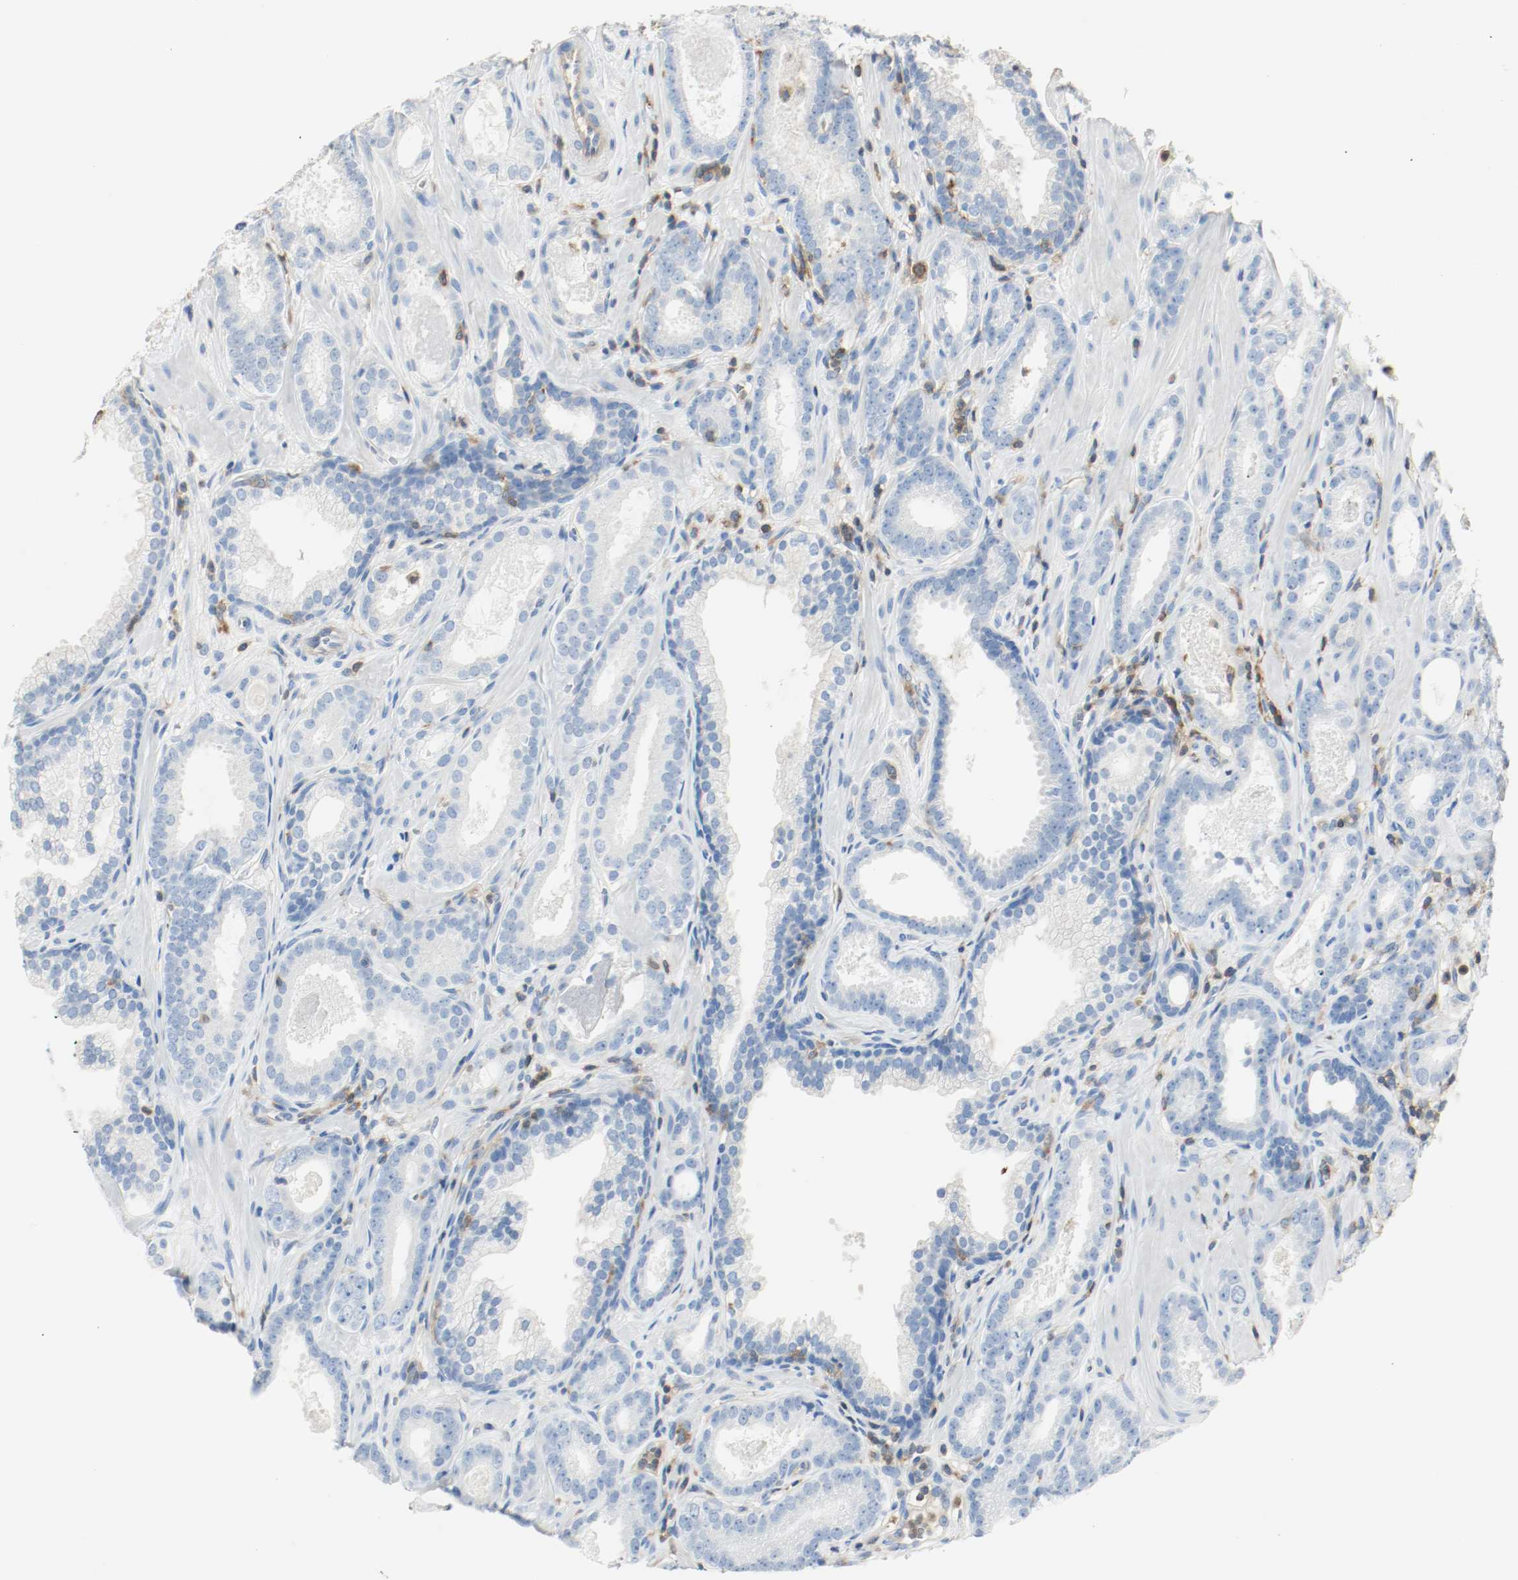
{"staining": {"intensity": "negative", "quantity": "none", "location": "none"}, "tissue": "prostate cancer", "cell_type": "Tumor cells", "image_type": "cancer", "snomed": [{"axis": "morphology", "description": "Adenocarcinoma, Low grade"}, {"axis": "topography", "description": "Prostate"}], "caption": "An immunohistochemistry photomicrograph of prostate cancer (adenocarcinoma (low-grade)) is shown. There is no staining in tumor cells of prostate cancer (adenocarcinoma (low-grade)).", "gene": "ARPC1B", "patient": {"sex": "male", "age": 57}}